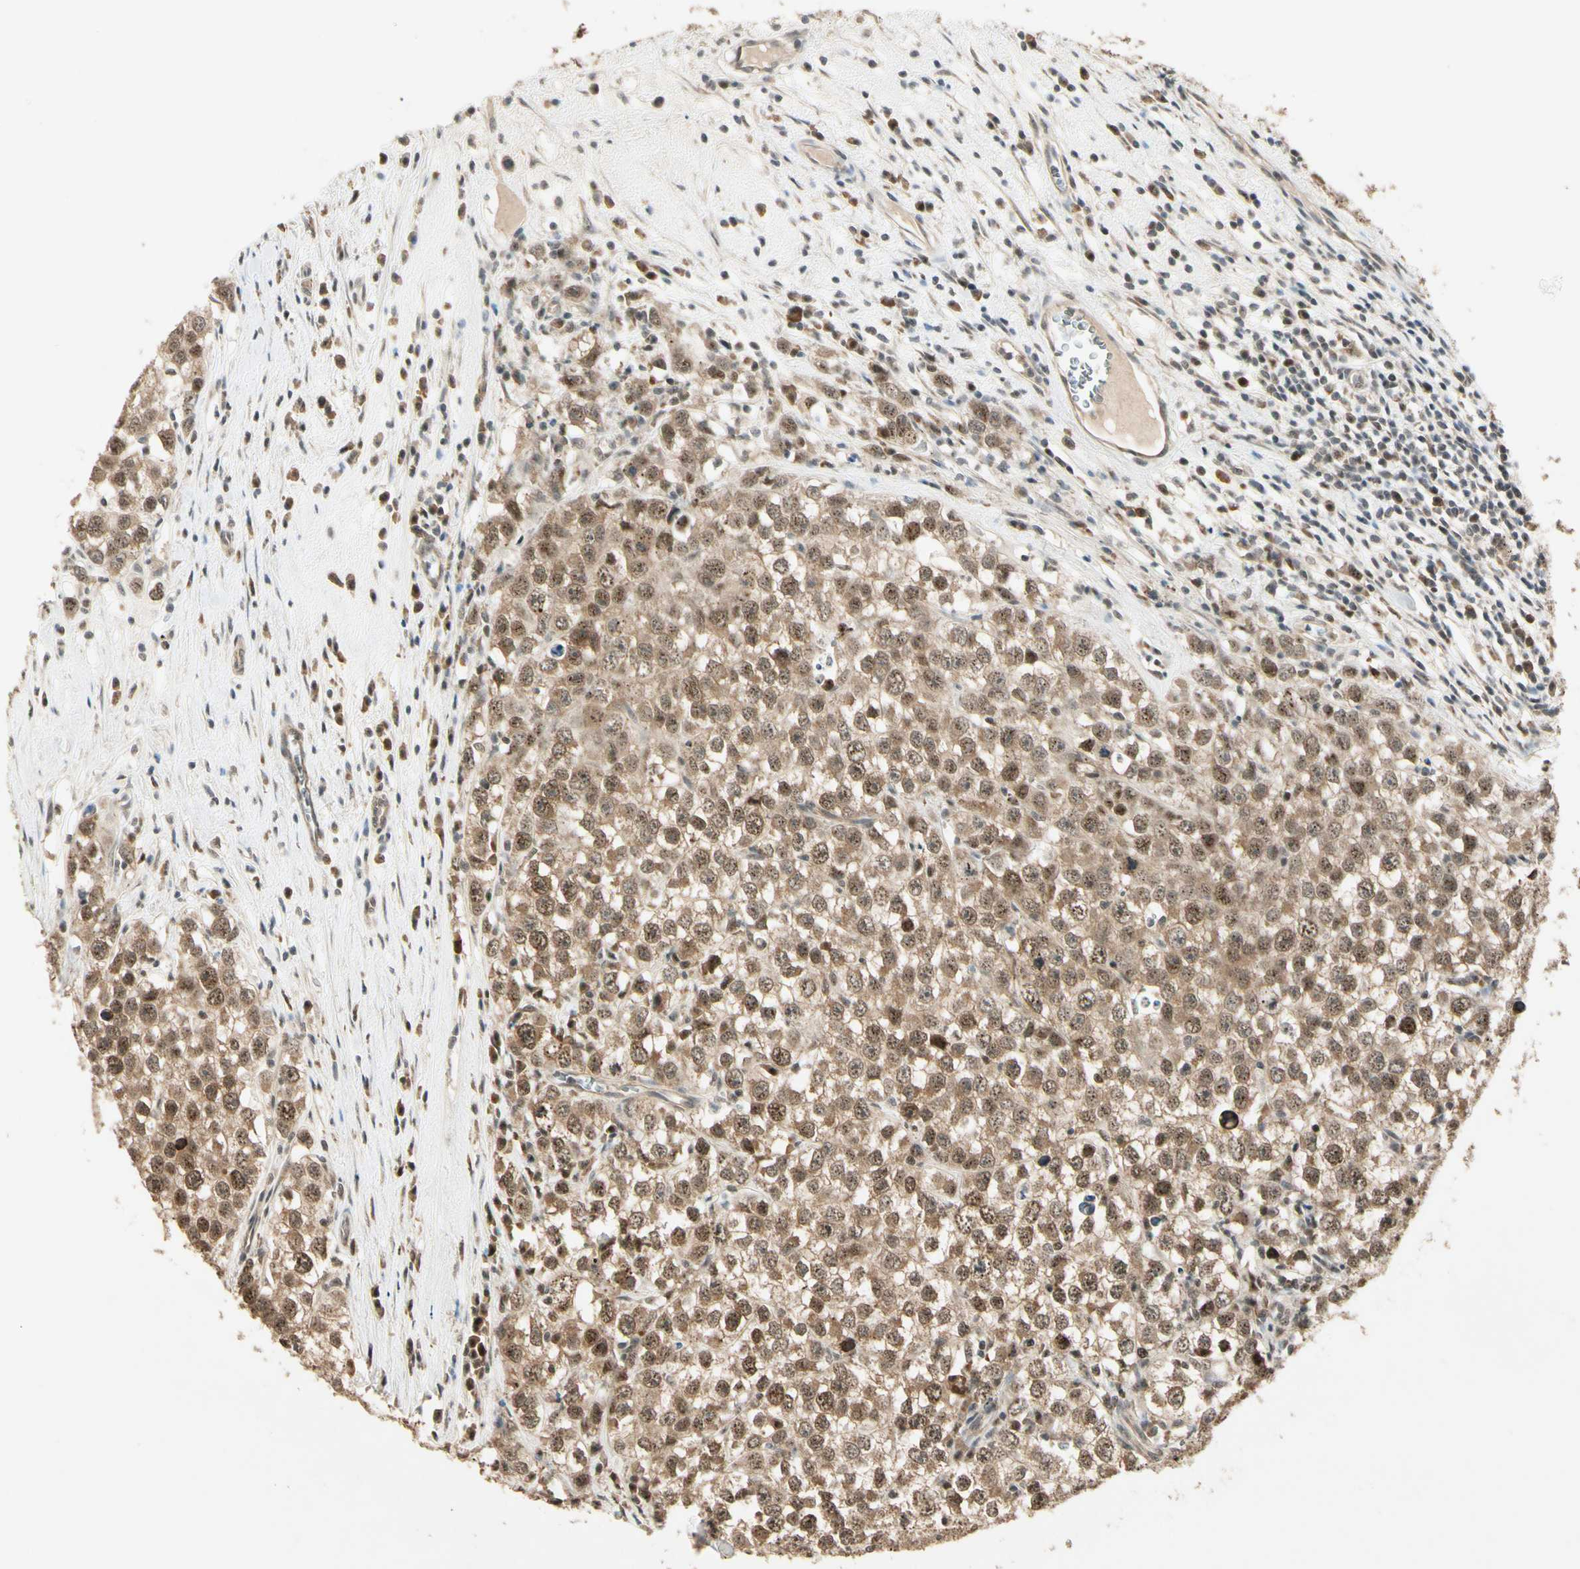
{"staining": {"intensity": "moderate", "quantity": ">75%", "location": "cytoplasmic/membranous,nuclear"}, "tissue": "testis cancer", "cell_type": "Tumor cells", "image_type": "cancer", "snomed": [{"axis": "morphology", "description": "Seminoma, NOS"}, {"axis": "morphology", "description": "Carcinoma, Embryonal, NOS"}, {"axis": "topography", "description": "Testis"}], "caption": "Testis cancer stained with DAB immunohistochemistry shows medium levels of moderate cytoplasmic/membranous and nuclear positivity in about >75% of tumor cells.", "gene": "MCPH1", "patient": {"sex": "male", "age": 52}}